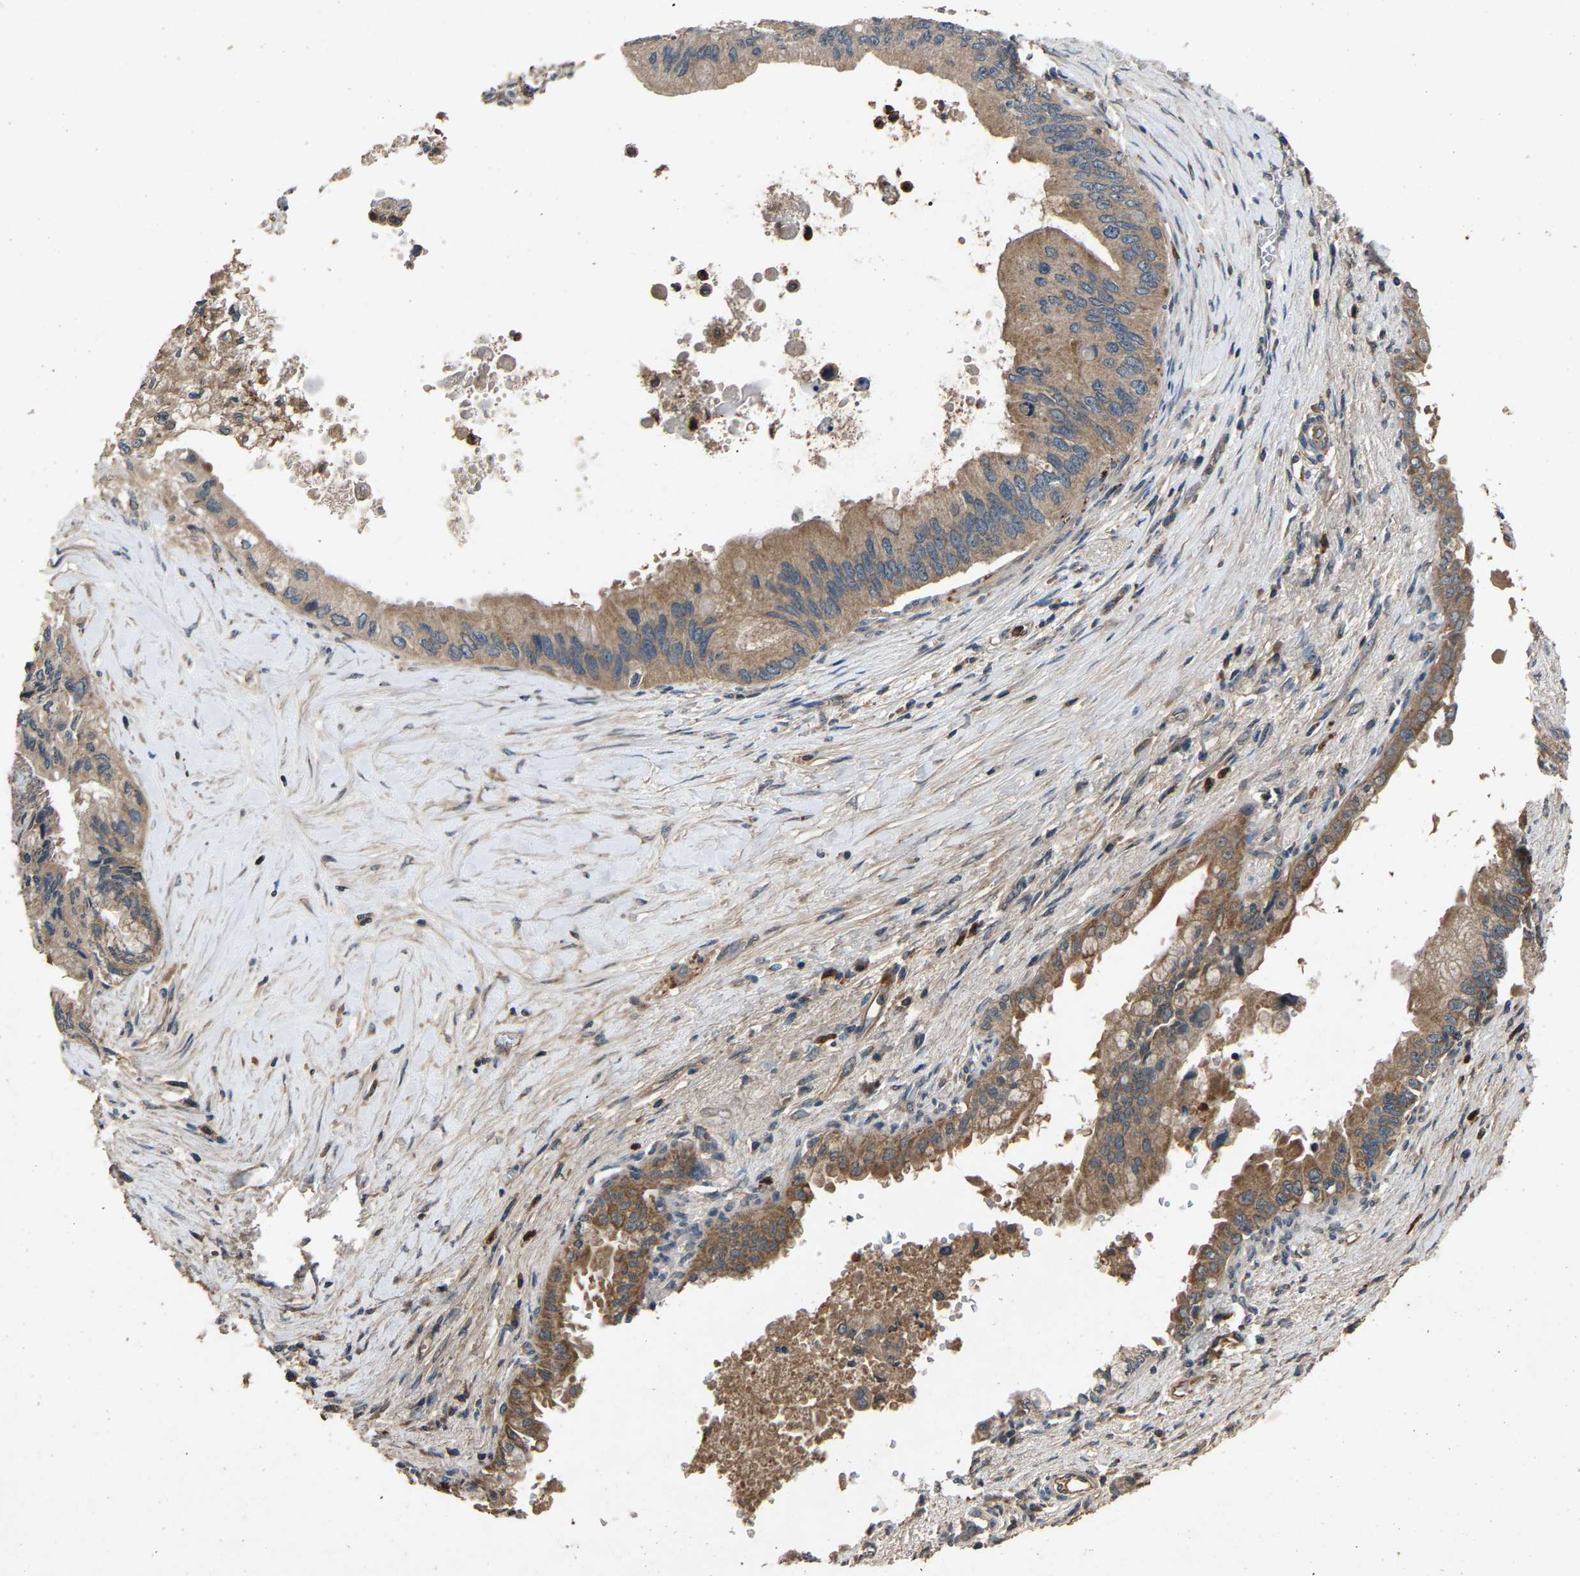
{"staining": {"intensity": "weak", "quantity": ">75%", "location": "cytoplasmic/membranous"}, "tissue": "pancreatic cancer", "cell_type": "Tumor cells", "image_type": "cancer", "snomed": [{"axis": "morphology", "description": "Adenocarcinoma, NOS"}, {"axis": "topography", "description": "Pancreas"}], "caption": "Protein analysis of pancreatic cancer (adenocarcinoma) tissue demonstrates weak cytoplasmic/membranous positivity in about >75% of tumor cells.", "gene": "PPID", "patient": {"sex": "female", "age": 73}}